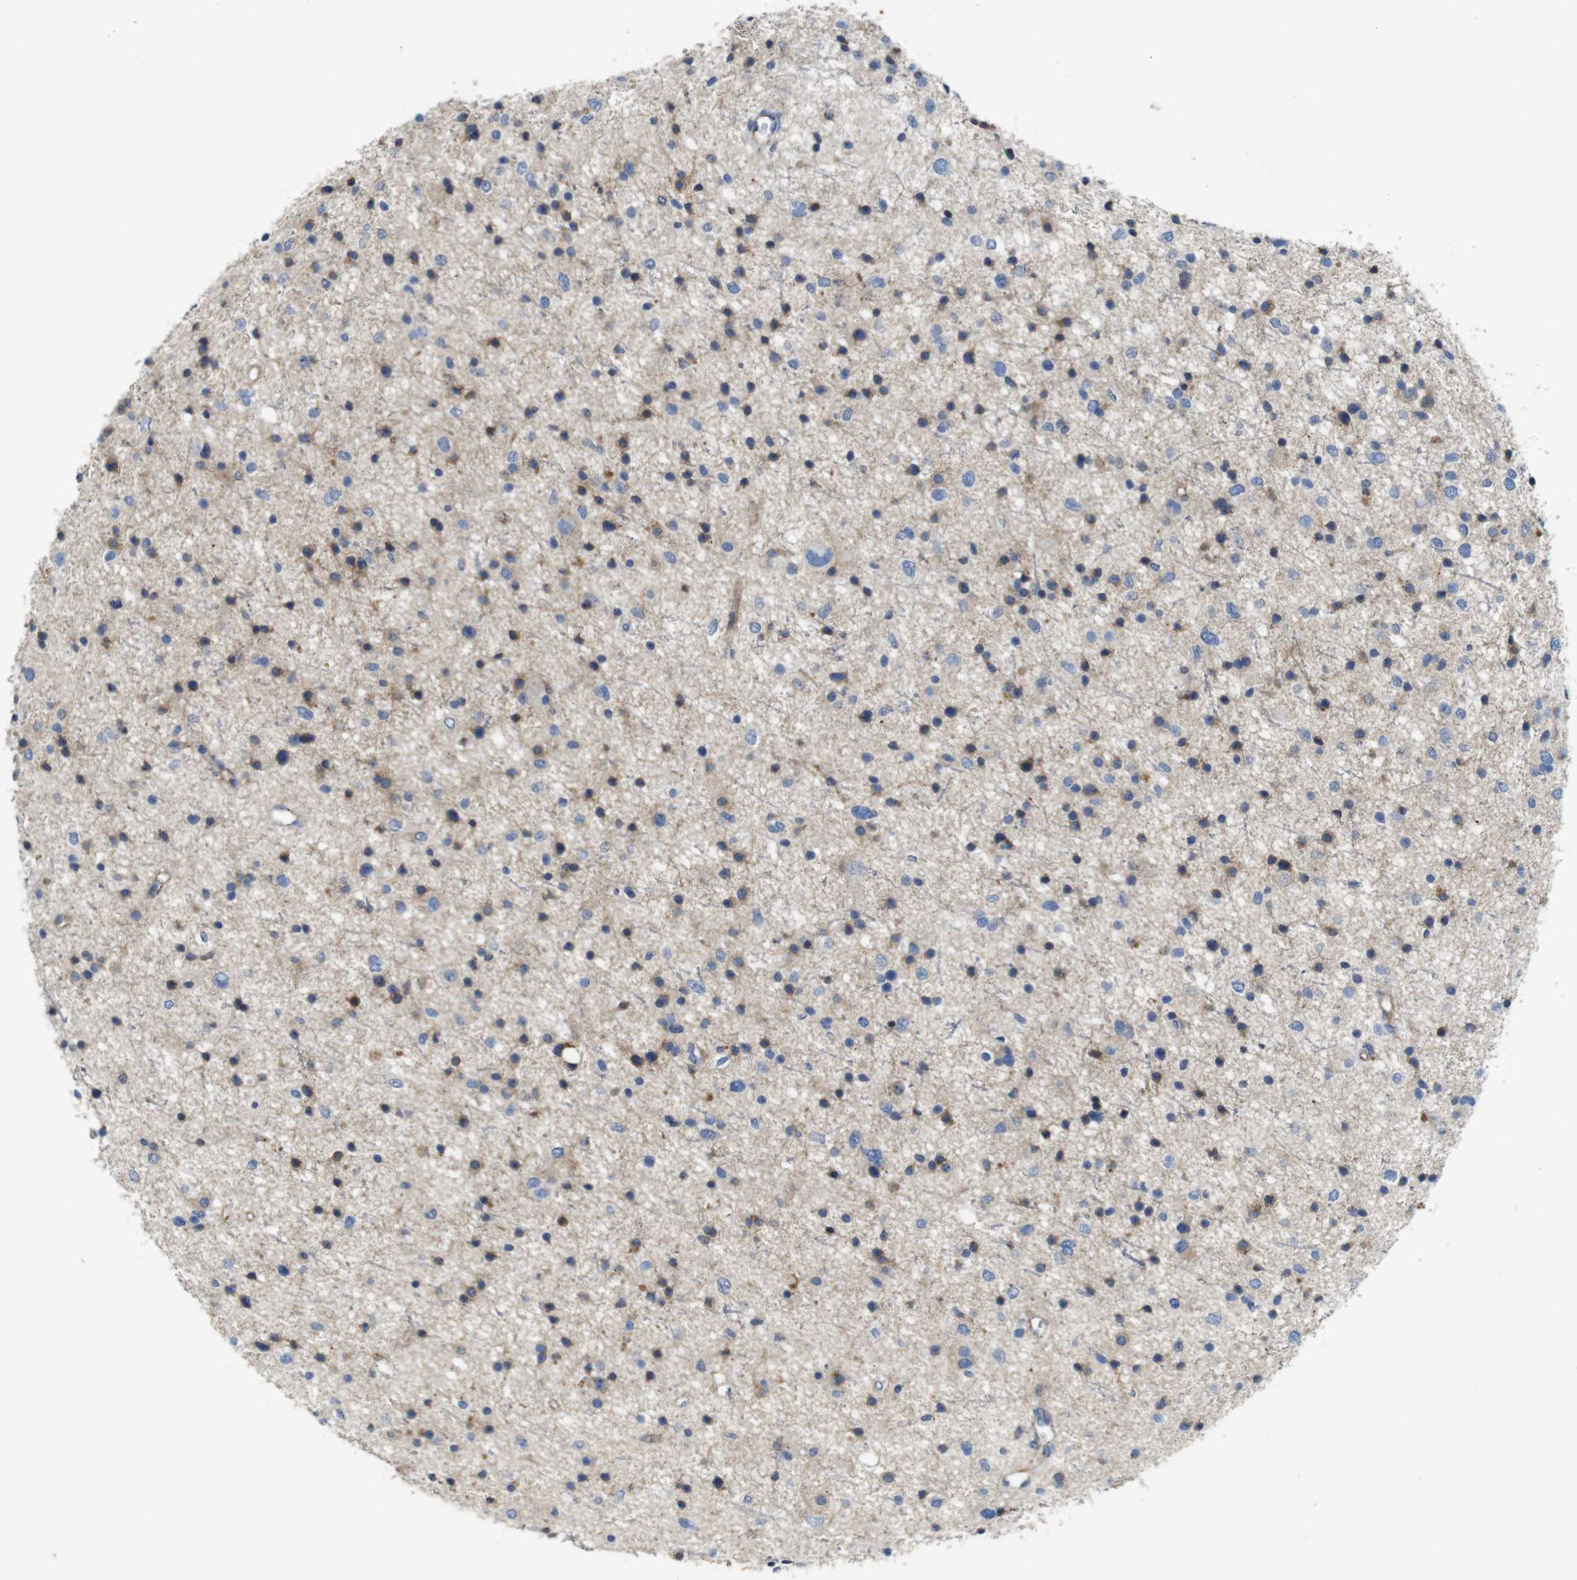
{"staining": {"intensity": "weak", "quantity": "25%-75%", "location": "cytoplasmic/membranous"}, "tissue": "glioma", "cell_type": "Tumor cells", "image_type": "cancer", "snomed": [{"axis": "morphology", "description": "Glioma, malignant, Low grade"}, {"axis": "topography", "description": "Brain"}], "caption": "Immunohistochemical staining of malignant glioma (low-grade) displays weak cytoplasmic/membranous protein staining in approximately 25%-75% of tumor cells.", "gene": "NHLRC3", "patient": {"sex": "female", "age": 37}}